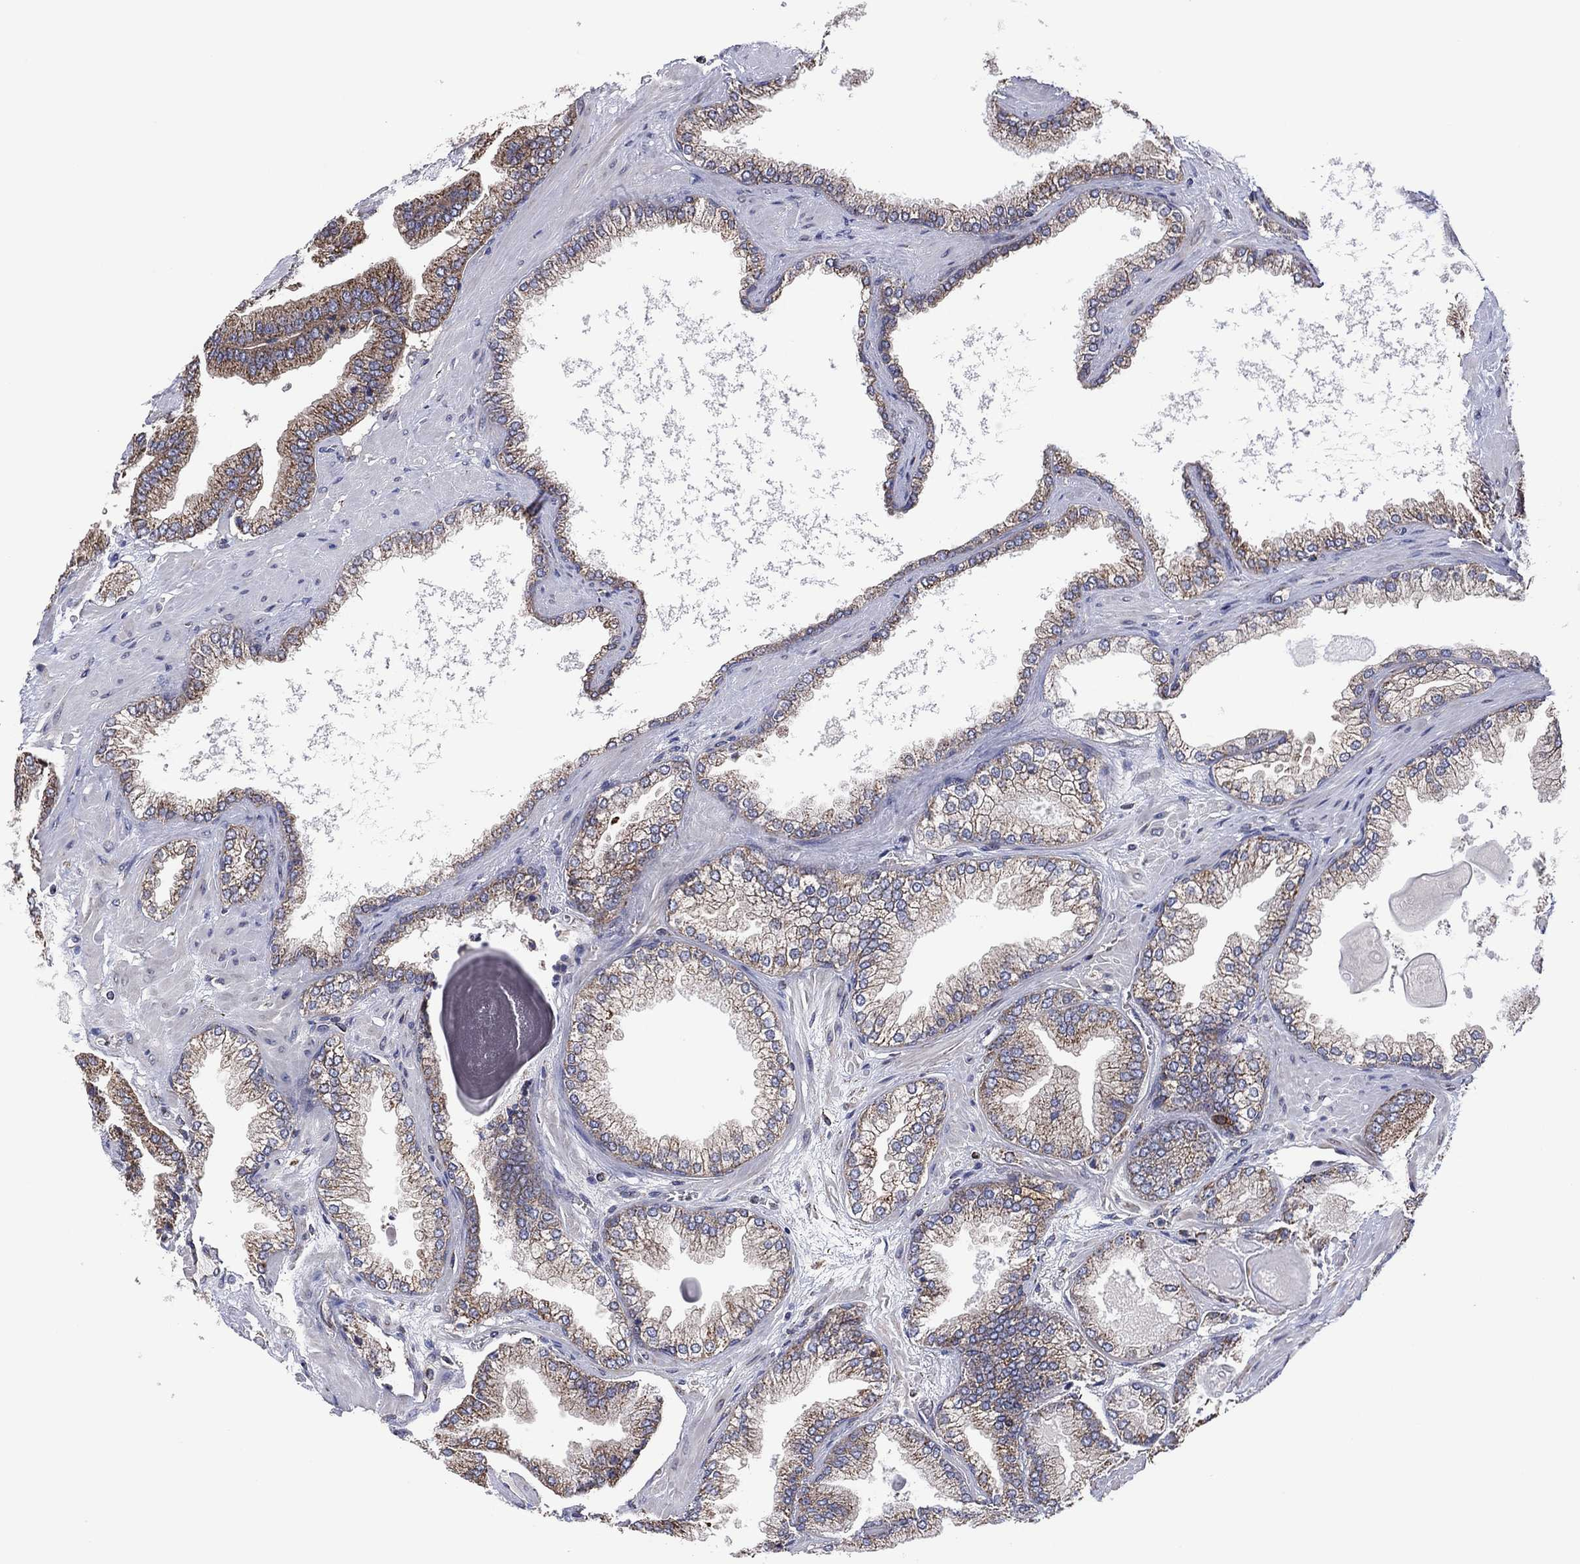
{"staining": {"intensity": "weak", "quantity": "25%-75%", "location": "cytoplasmic/membranous"}, "tissue": "prostate cancer", "cell_type": "Tumor cells", "image_type": "cancer", "snomed": [{"axis": "morphology", "description": "Adenocarcinoma, Low grade"}, {"axis": "topography", "description": "Prostate"}], "caption": "Low-grade adenocarcinoma (prostate) stained with DAB immunohistochemistry (IHC) reveals low levels of weak cytoplasmic/membranous positivity in approximately 25%-75% of tumor cells.", "gene": "PIDD1", "patient": {"sex": "male", "age": 72}}